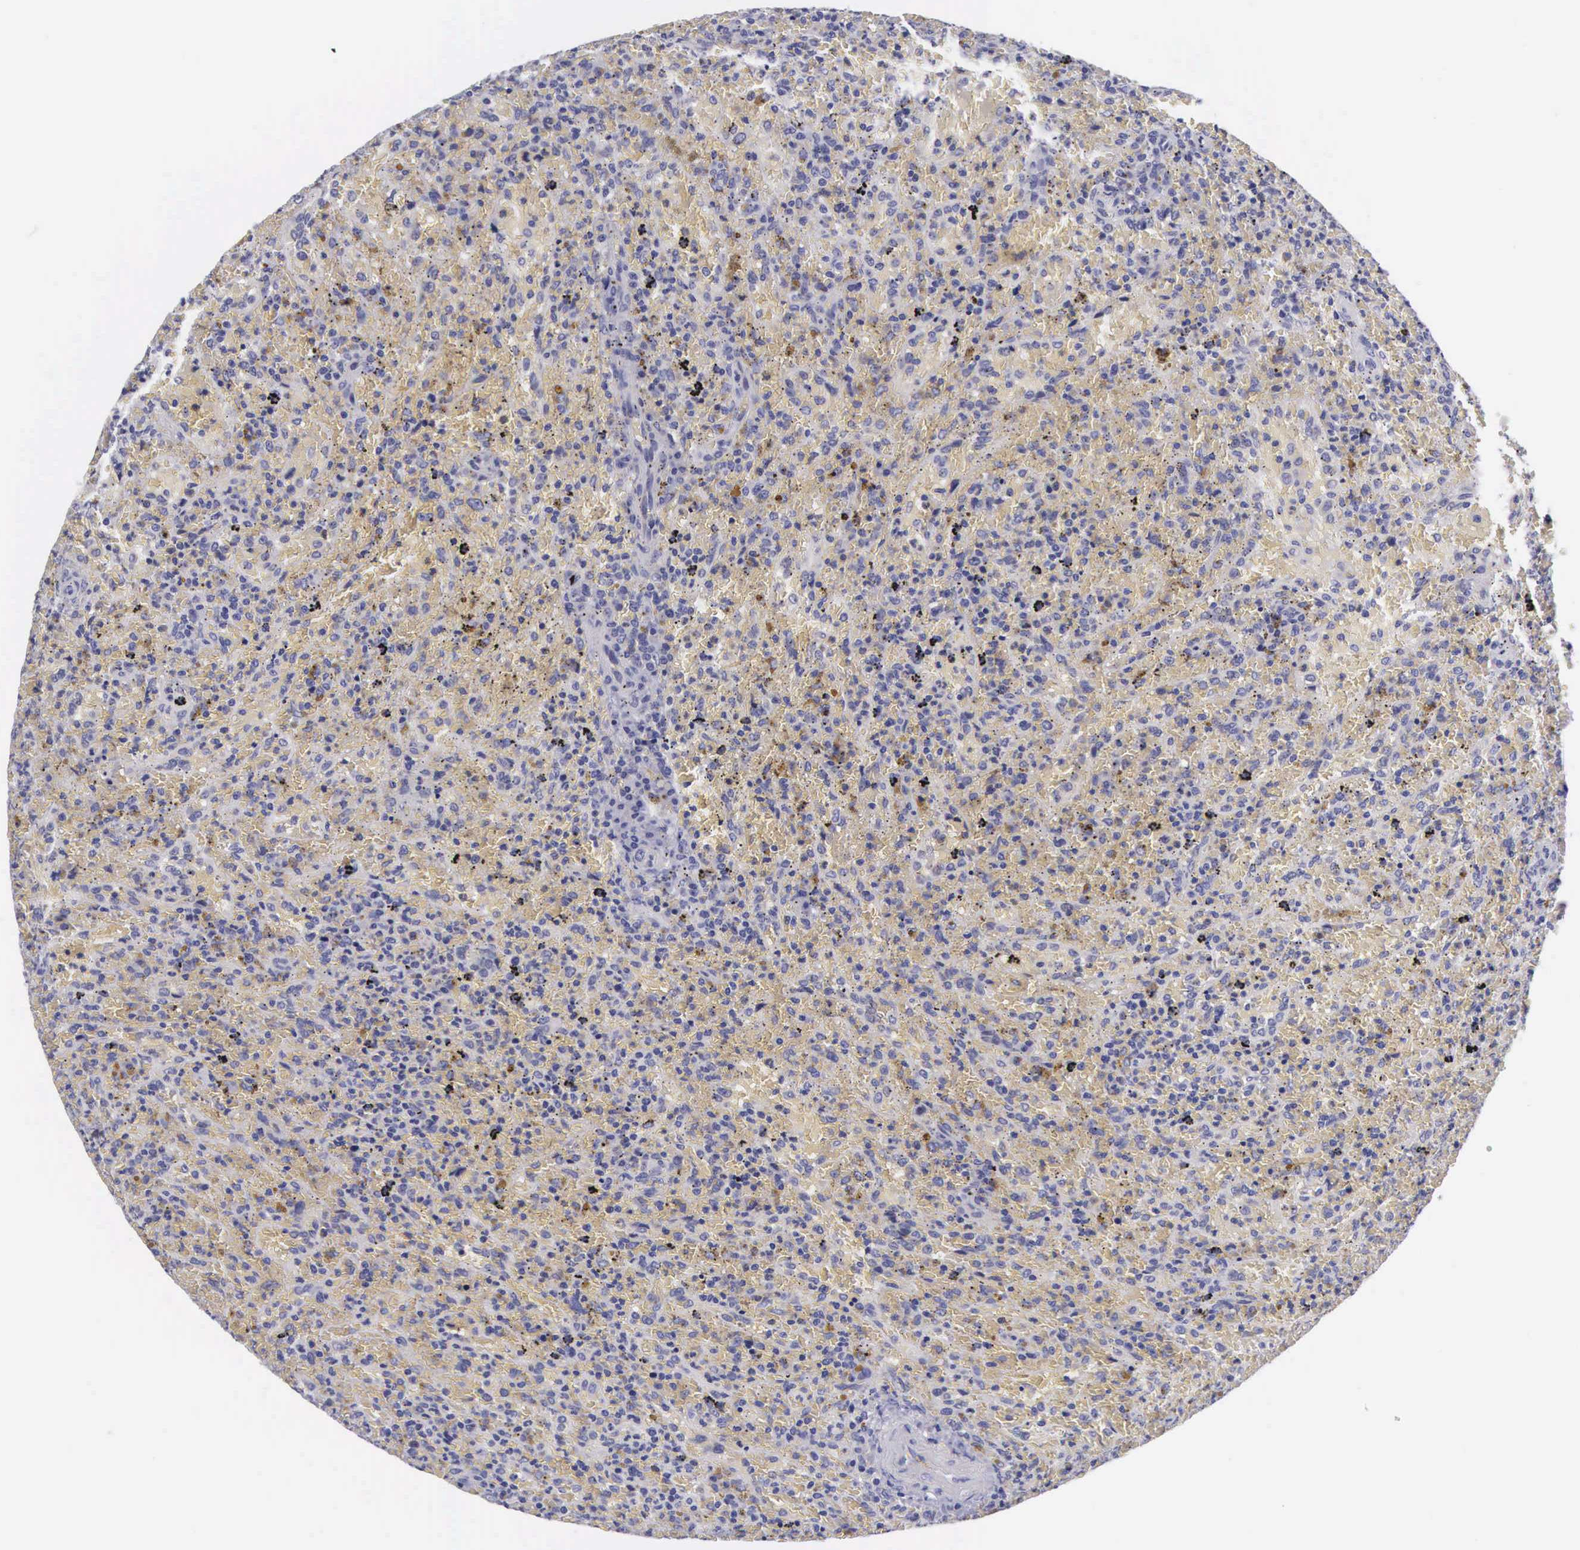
{"staining": {"intensity": "negative", "quantity": "none", "location": "none"}, "tissue": "lymphoma", "cell_type": "Tumor cells", "image_type": "cancer", "snomed": [{"axis": "morphology", "description": "Malignant lymphoma, non-Hodgkin's type, High grade"}, {"axis": "topography", "description": "Spleen"}, {"axis": "topography", "description": "Lymph node"}], "caption": "IHC micrograph of human high-grade malignant lymphoma, non-Hodgkin's type stained for a protein (brown), which displays no staining in tumor cells.", "gene": "SOX11", "patient": {"sex": "female", "age": 70}}